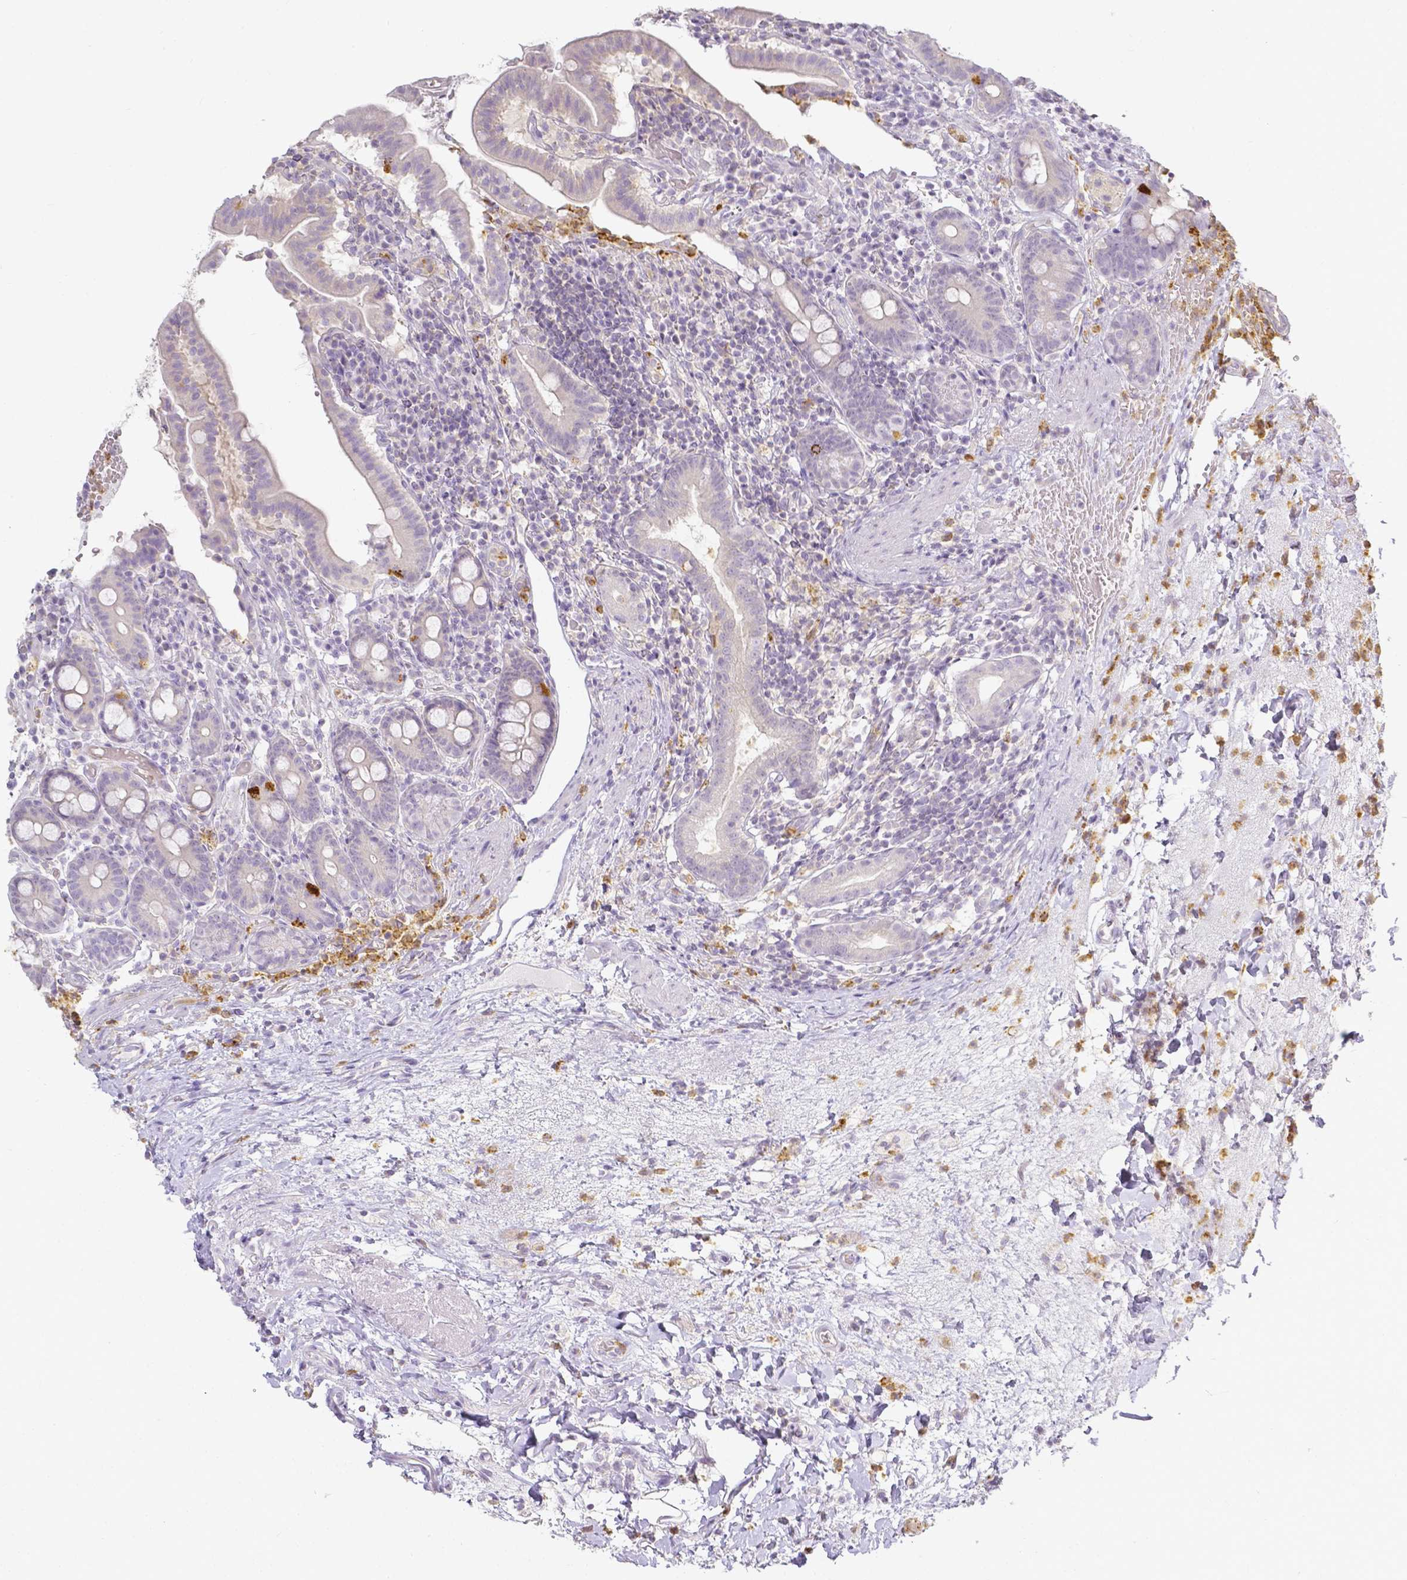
{"staining": {"intensity": "moderate", "quantity": "<25%", "location": "cytoplasmic/membranous"}, "tissue": "small intestine", "cell_type": "Glandular cells", "image_type": "normal", "snomed": [{"axis": "morphology", "description": "Normal tissue, NOS"}, {"axis": "topography", "description": "Small intestine"}], "caption": "A low amount of moderate cytoplasmic/membranous staining is present in approximately <25% of glandular cells in benign small intestine. The staining is performed using DAB (3,3'-diaminobenzidine) brown chromogen to label protein expression. The nuclei are counter-stained blue using hematoxylin.", "gene": "KCNH1", "patient": {"sex": "male", "age": 26}}